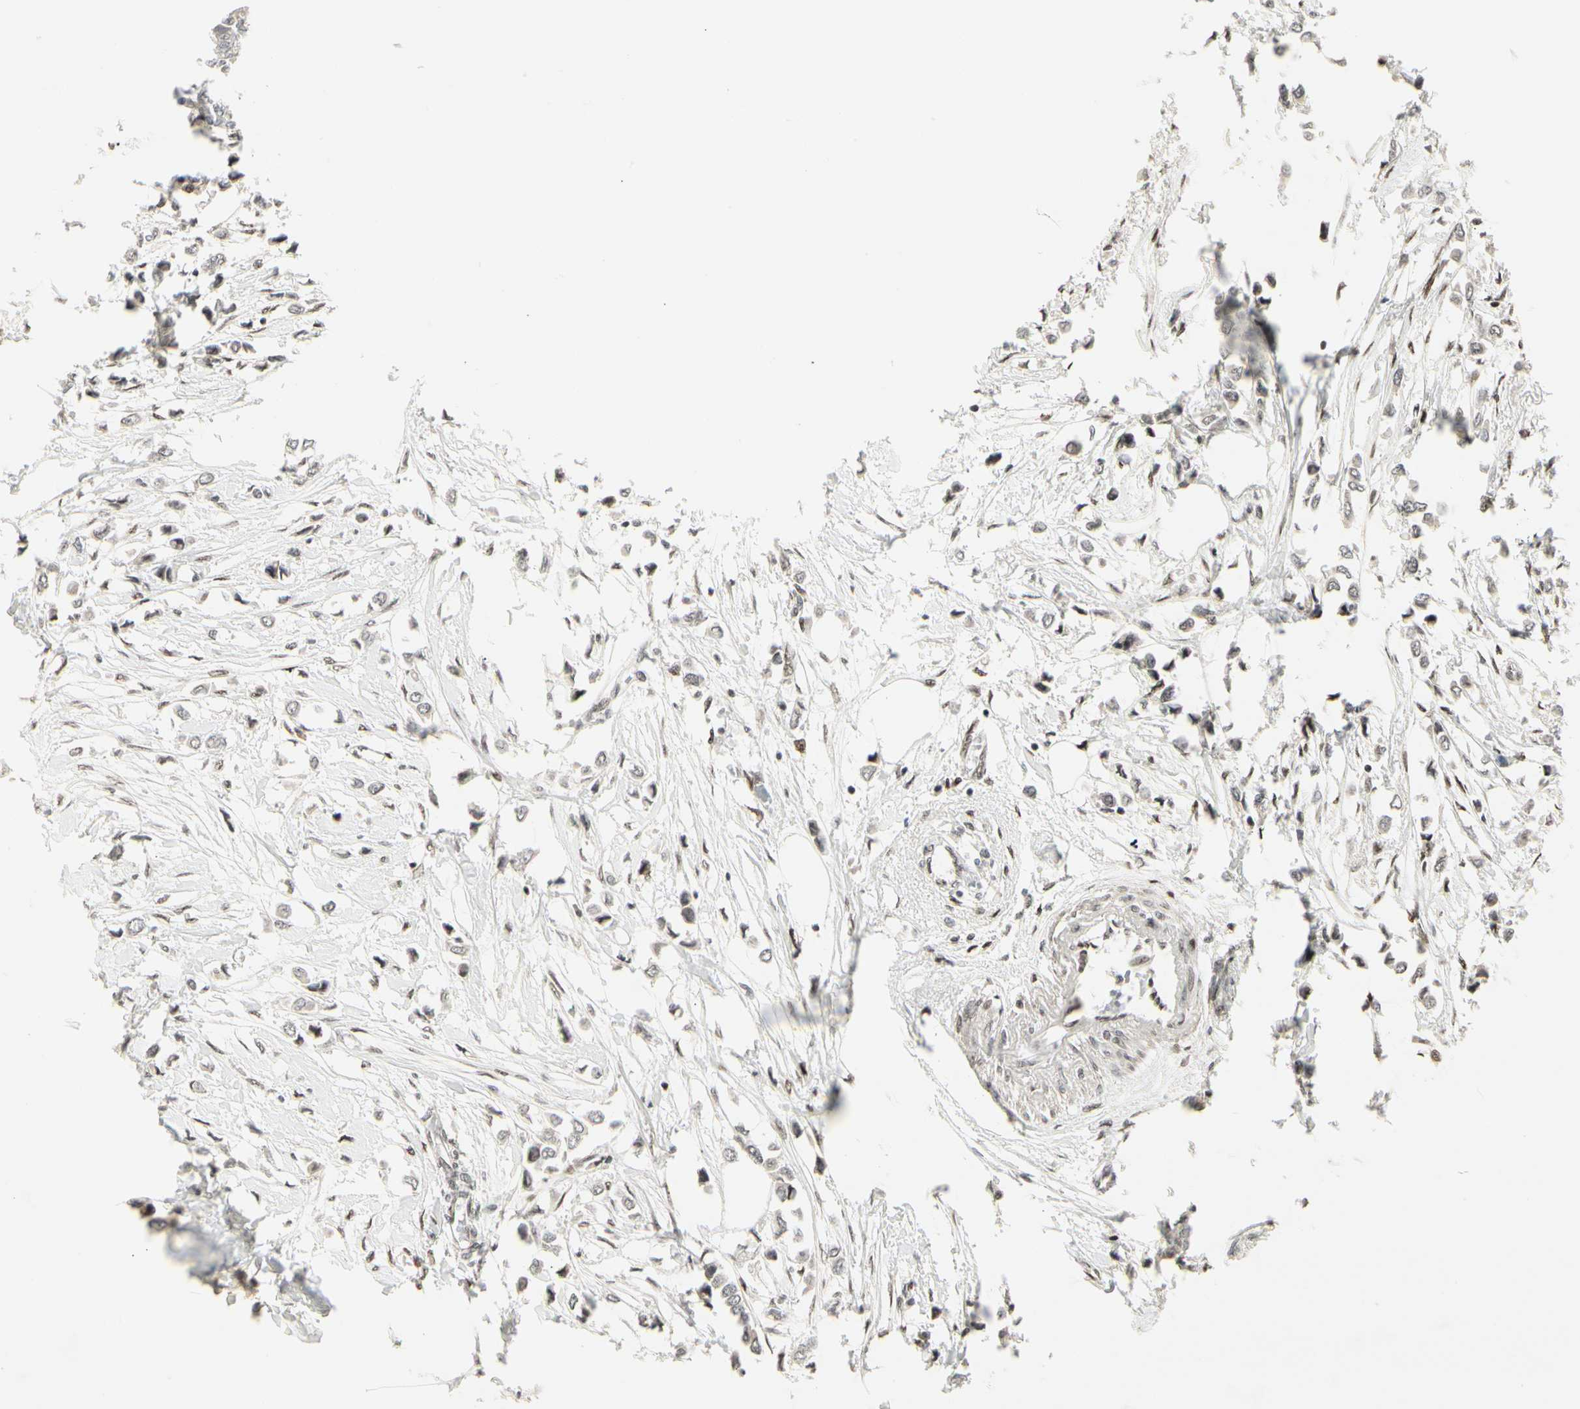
{"staining": {"intensity": "weak", "quantity": "25%-75%", "location": "nuclear"}, "tissue": "breast cancer", "cell_type": "Tumor cells", "image_type": "cancer", "snomed": [{"axis": "morphology", "description": "Lobular carcinoma"}, {"axis": "topography", "description": "Breast"}], "caption": "Human breast cancer stained for a protein (brown) shows weak nuclear positive staining in about 25%-75% of tumor cells.", "gene": "FOXJ2", "patient": {"sex": "female", "age": 51}}